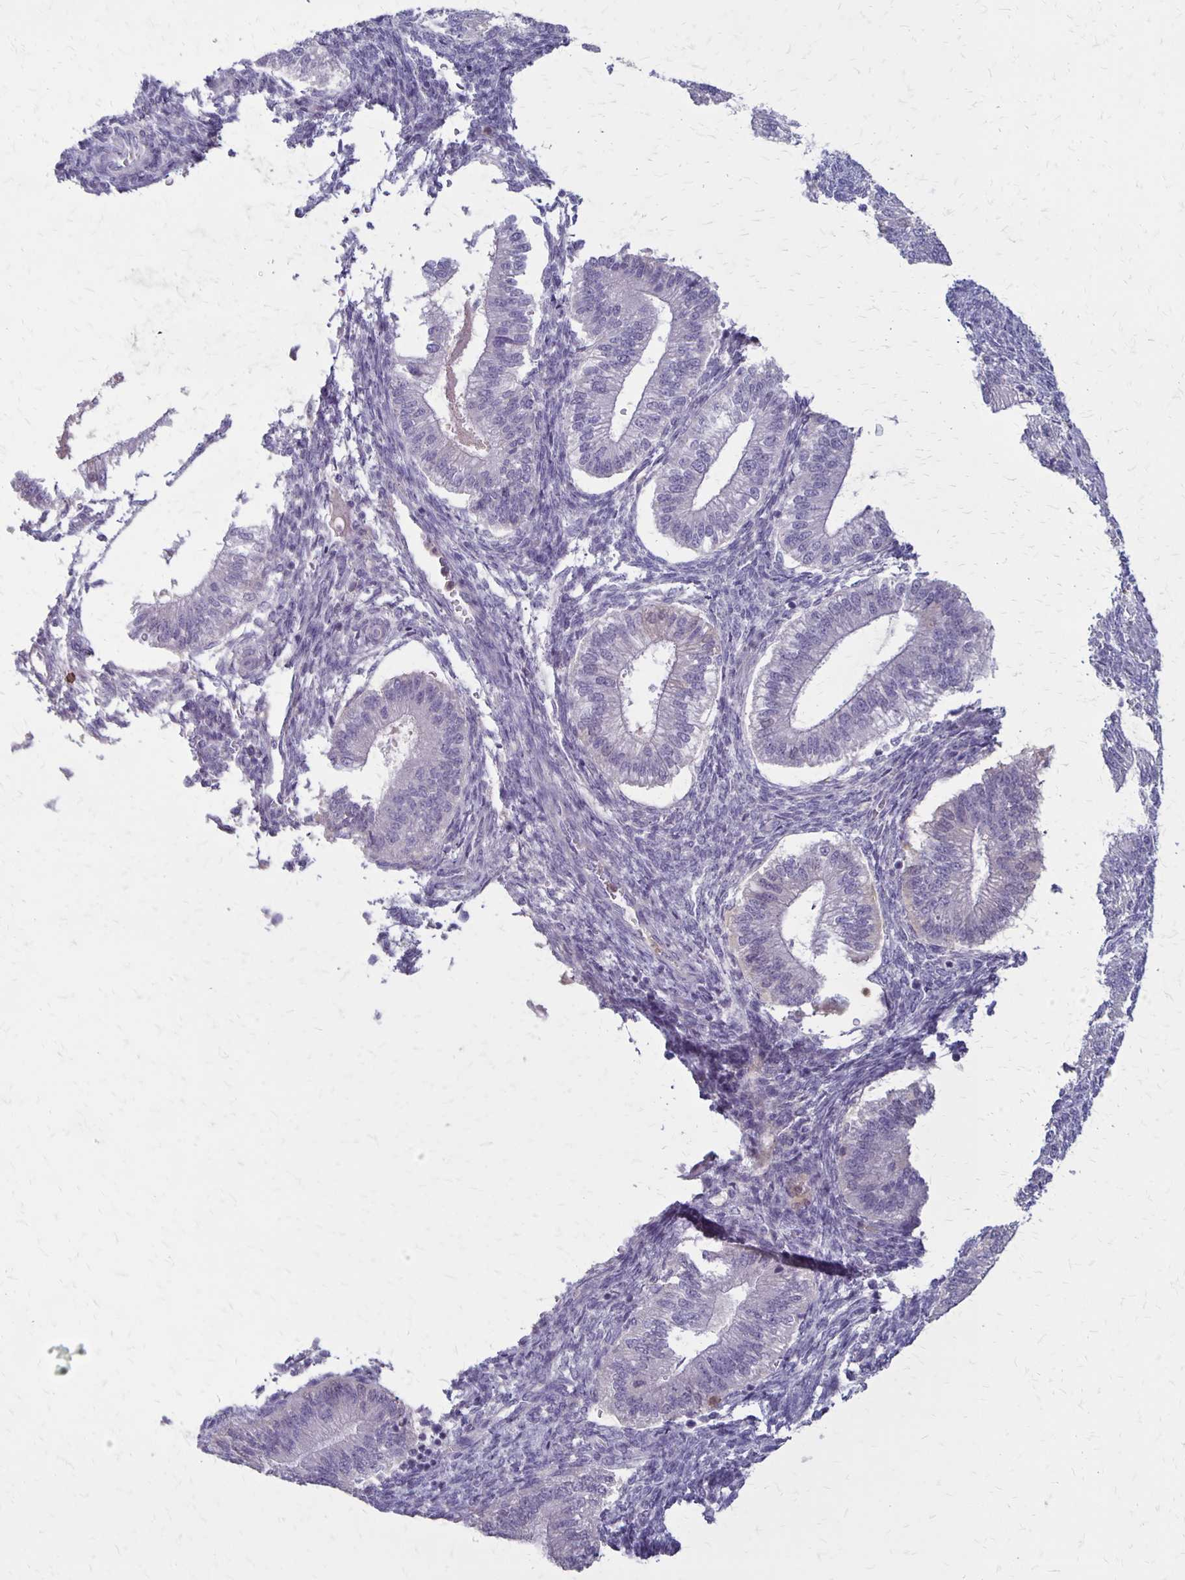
{"staining": {"intensity": "negative", "quantity": "none", "location": "none"}, "tissue": "endometrium", "cell_type": "Cells in endometrial stroma", "image_type": "normal", "snomed": [{"axis": "morphology", "description": "Normal tissue, NOS"}, {"axis": "topography", "description": "Endometrium"}], "caption": "Immunohistochemical staining of normal human endometrium demonstrates no significant staining in cells in endometrial stroma. Nuclei are stained in blue.", "gene": "SEPTIN5", "patient": {"sex": "female", "age": 25}}